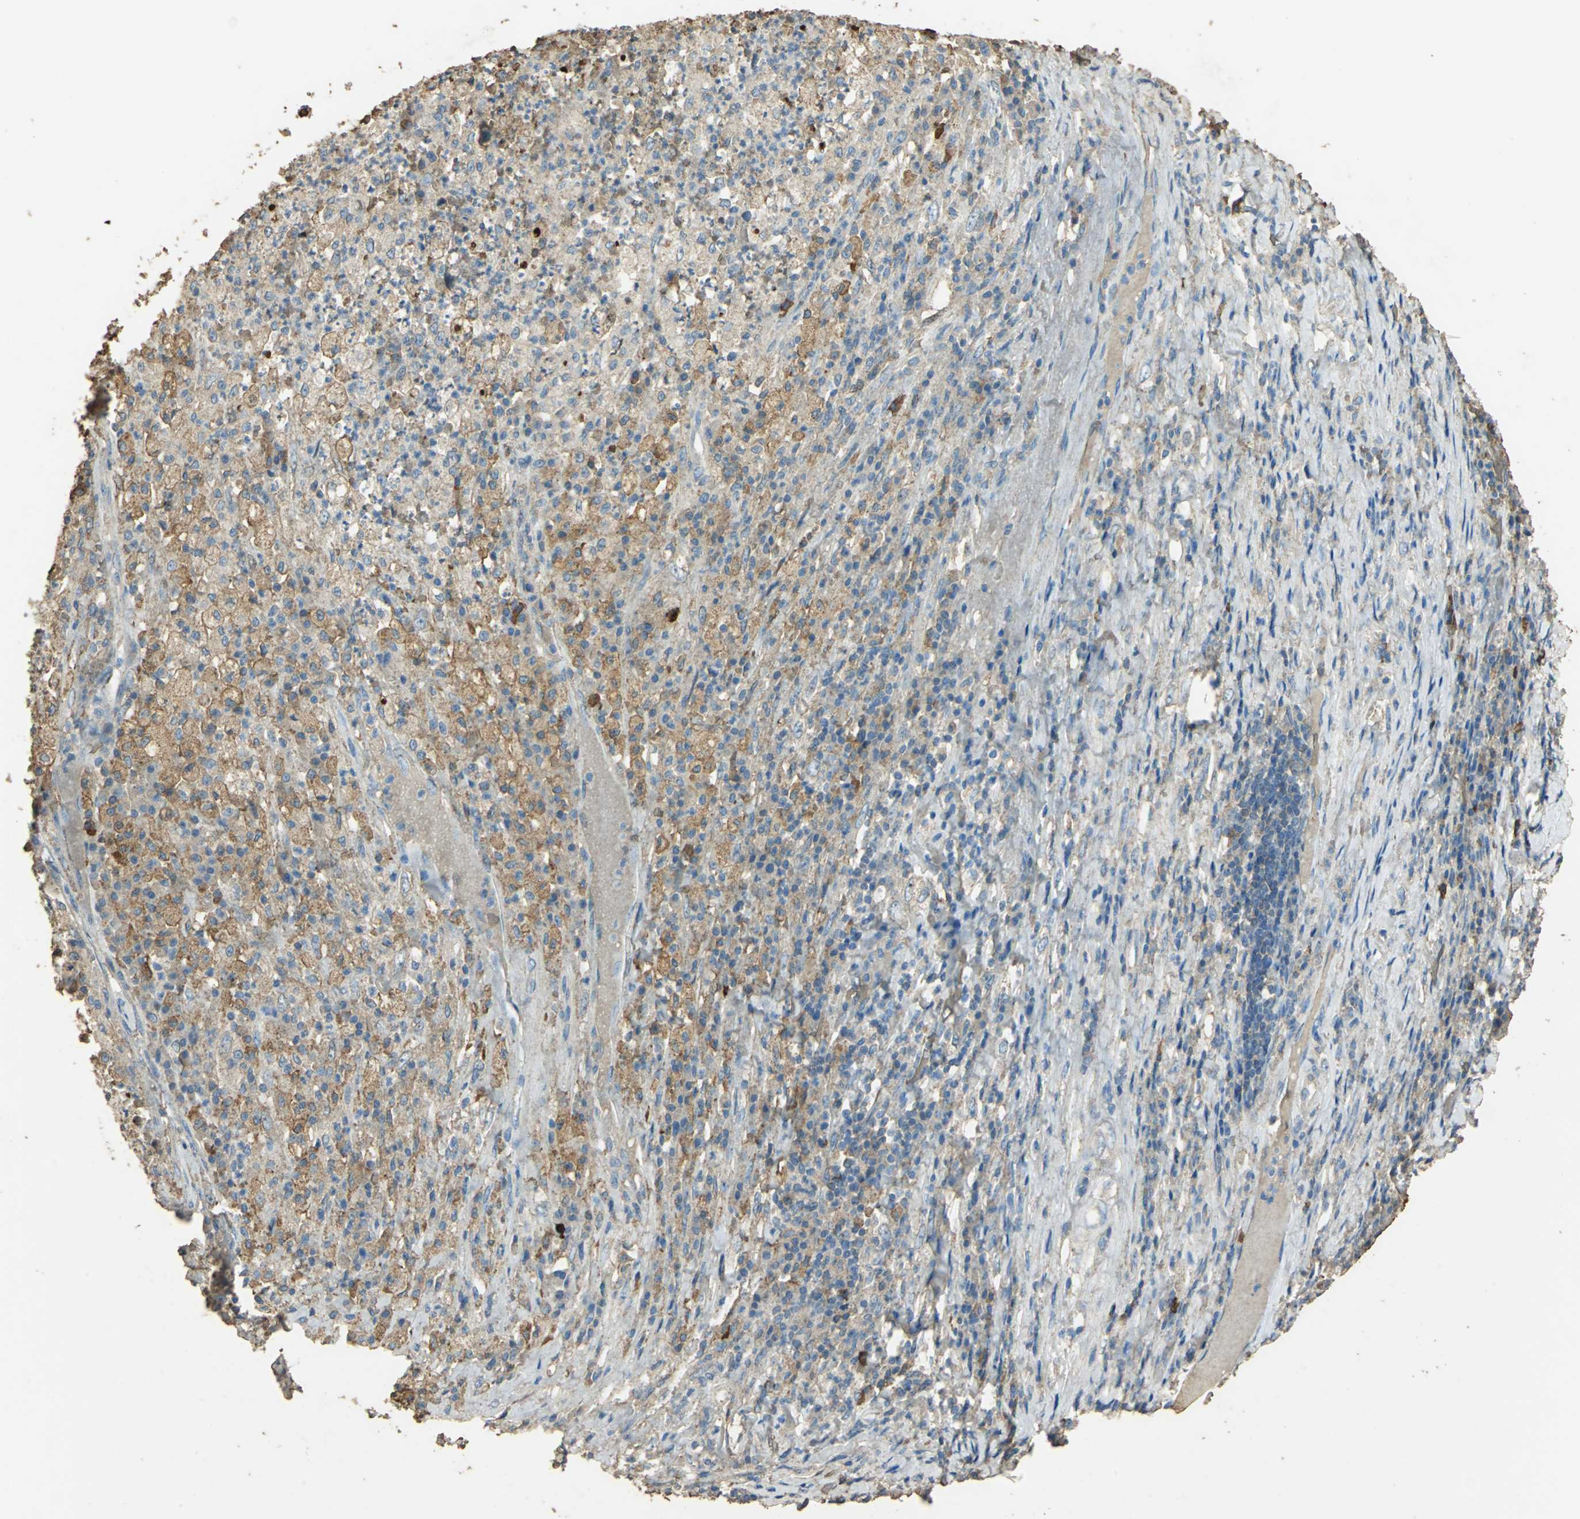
{"staining": {"intensity": "moderate", "quantity": "25%-75%", "location": "cytoplasmic/membranous"}, "tissue": "testis cancer", "cell_type": "Tumor cells", "image_type": "cancer", "snomed": [{"axis": "morphology", "description": "Necrosis, NOS"}, {"axis": "morphology", "description": "Carcinoma, Embryonal, NOS"}, {"axis": "topography", "description": "Testis"}], "caption": "Moderate cytoplasmic/membranous expression is appreciated in about 25%-75% of tumor cells in embryonal carcinoma (testis). The protein of interest is shown in brown color, while the nuclei are stained blue.", "gene": "TRAPPC2", "patient": {"sex": "male", "age": 19}}